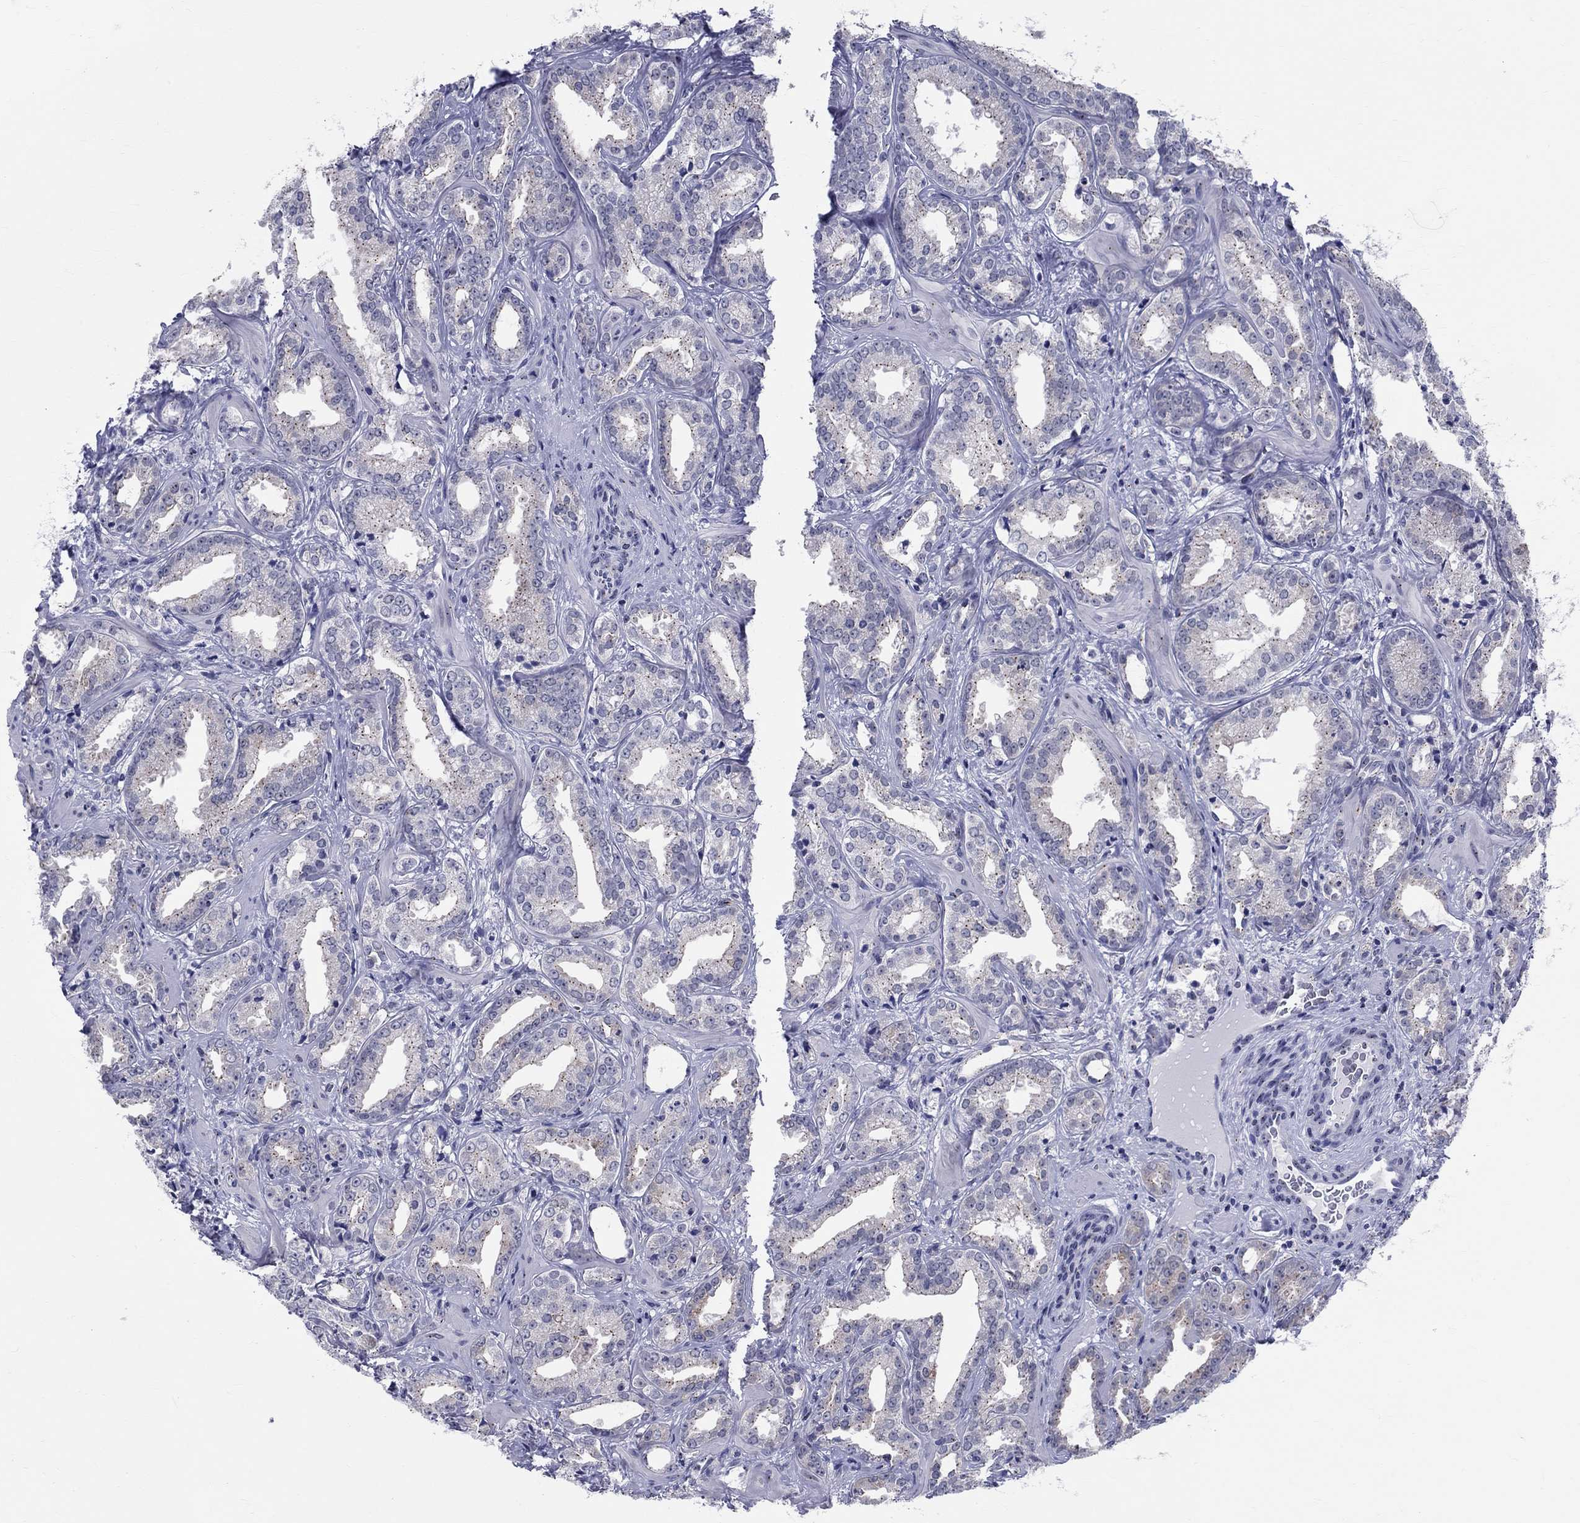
{"staining": {"intensity": "weak", "quantity": "<25%", "location": "cytoplasmic/membranous"}, "tissue": "prostate cancer", "cell_type": "Tumor cells", "image_type": "cancer", "snomed": [{"axis": "morphology", "description": "Adenocarcinoma, Medium grade"}, {"axis": "topography", "description": "Prostate and seminal vesicle, NOS"}, {"axis": "topography", "description": "Prostate"}], "caption": "An image of prostate cancer (adenocarcinoma (medium-grade)) stained for a protein reveals no brown staining in tumor cells.", "gene": "CEP43", "patient": {"sex": "male", "age": 65}}